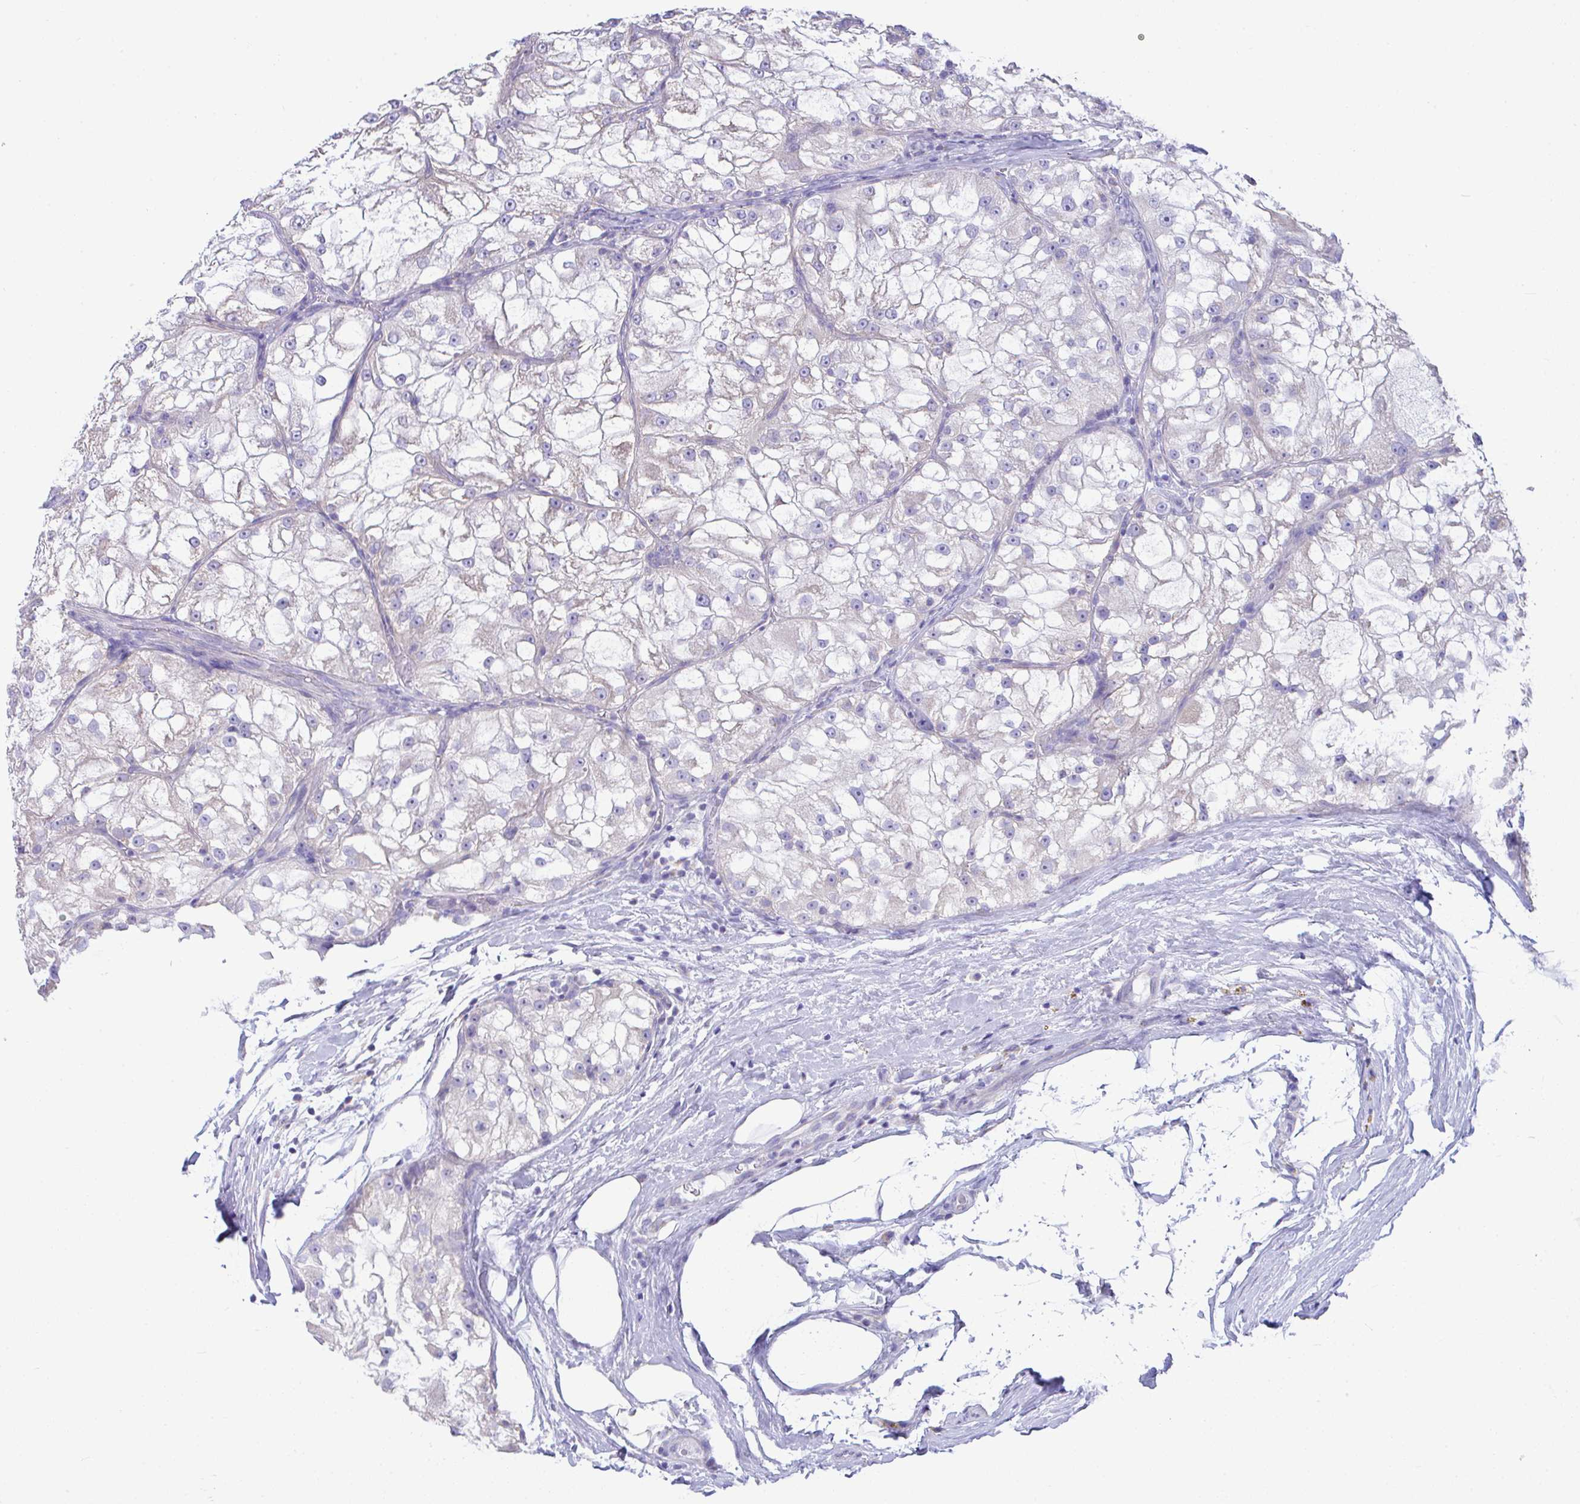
{"staining": {"intensity": "negative", "quantity": "none", "location": "none"}, "tissue": "renal cancer", "cell_type": "Tumor cells", "image_type": "cancer", "snomed": [{"axis": "morphology", "description": "Adenocarcinoma, NOS"}, {"axis": "topography", "description": "Kidney"}], "caption": "A photomicrograph of renal adenocarcinoma stained for a protein exhibits no brown staining in tumor cells.", "gene": "NLRP8", "patient": {"sex": "female", "age": 72}}